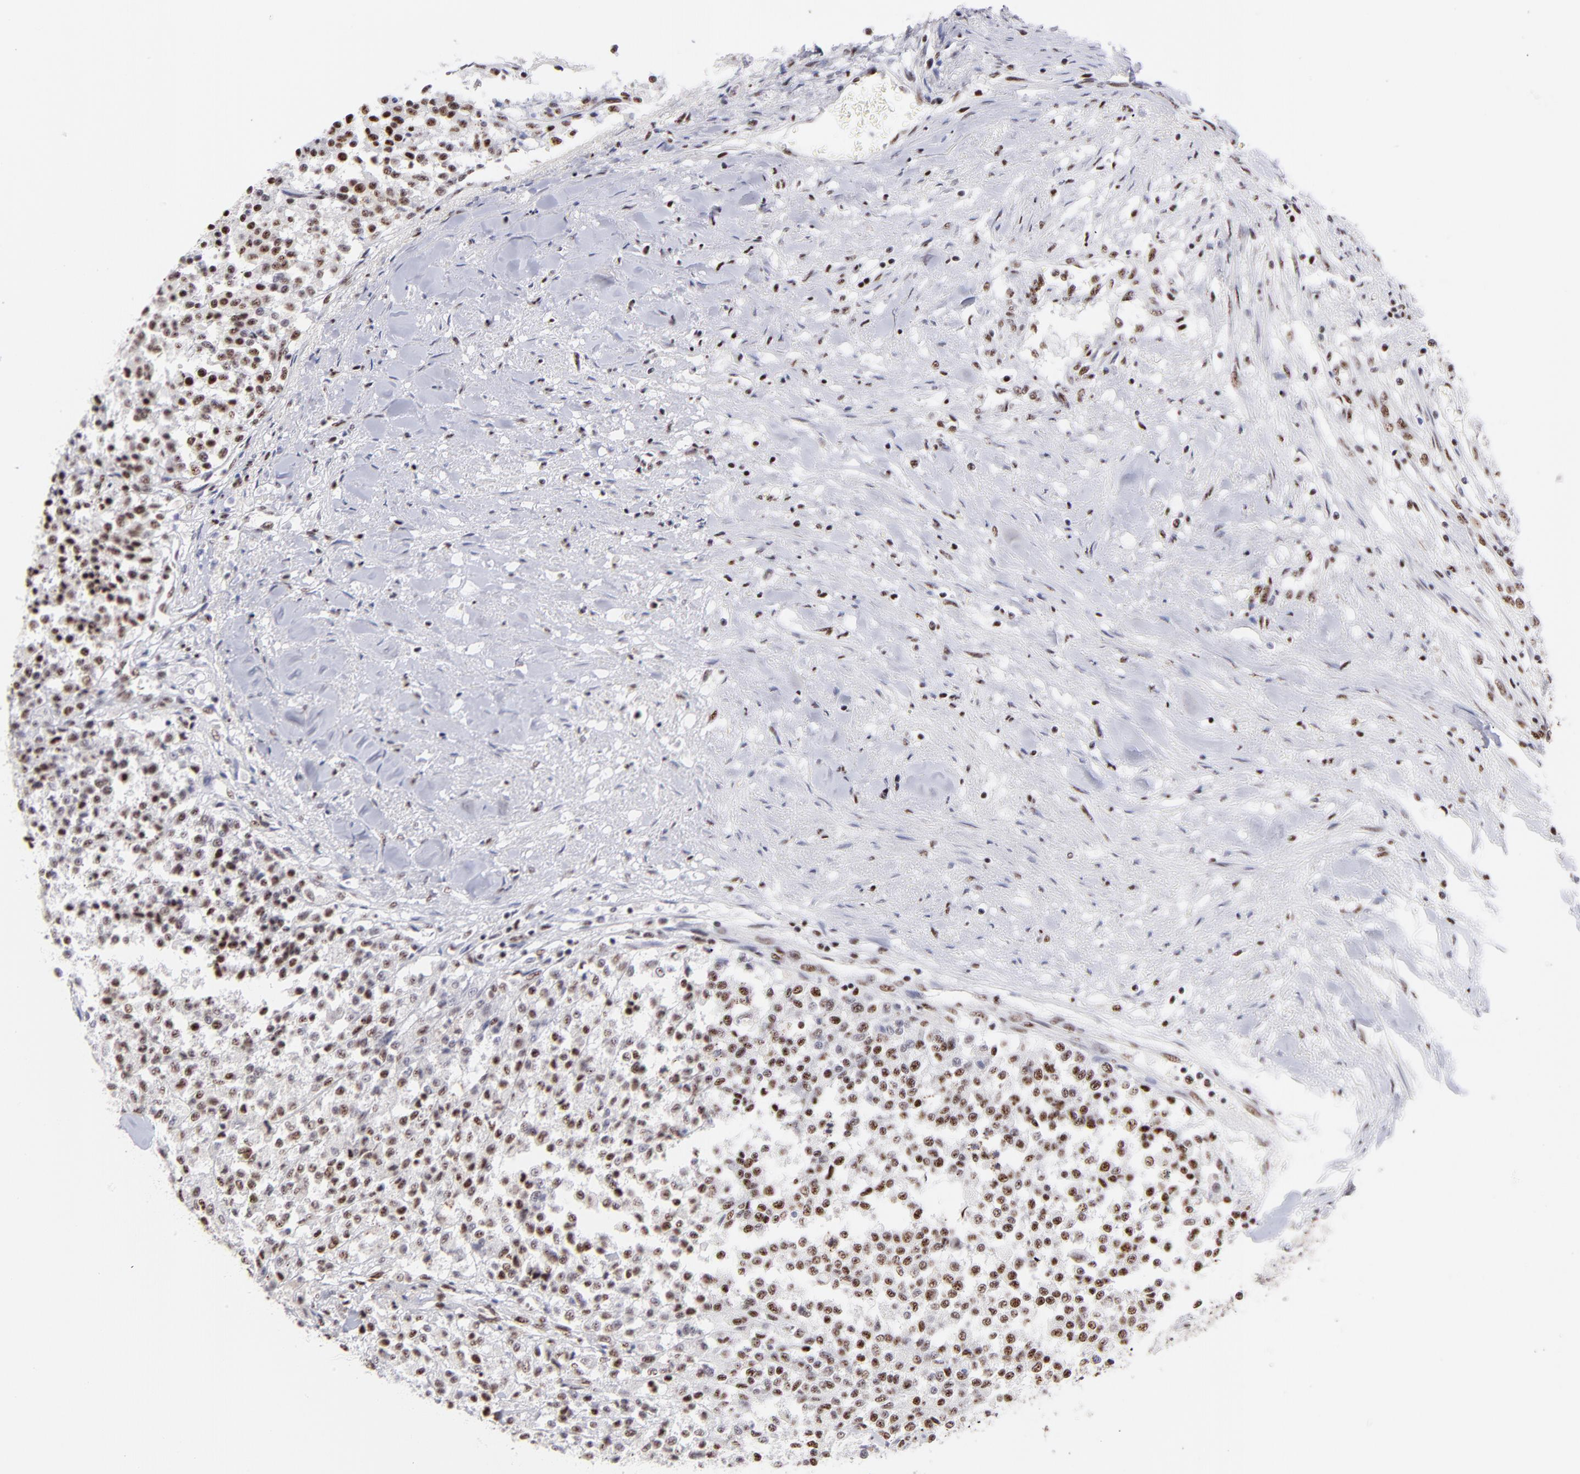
{"staining": {"intensity": "moderate", "quantity": ">75%", "location": "nuclear"}, "tissue": "testis cancer", "cell_type": "Tumor cells", "image_type": "cancer", "snomed": [{"axis": "morphology", "description": "Seminoma, NOS"}, {"axis": "topography", "description": "Testis"}], "caption": "High-magnification brightfield microscopy of seminoma (testis) stained with DAB (3,3'-diaminobenzidine) (brown) and counterstained with hematoxylin (blue). tumor cells exhibit moderate nuclear positivity is present in about>75% of cells.", "gene": "CDC25C", "patient": {"sex": "male", "age": 59}}